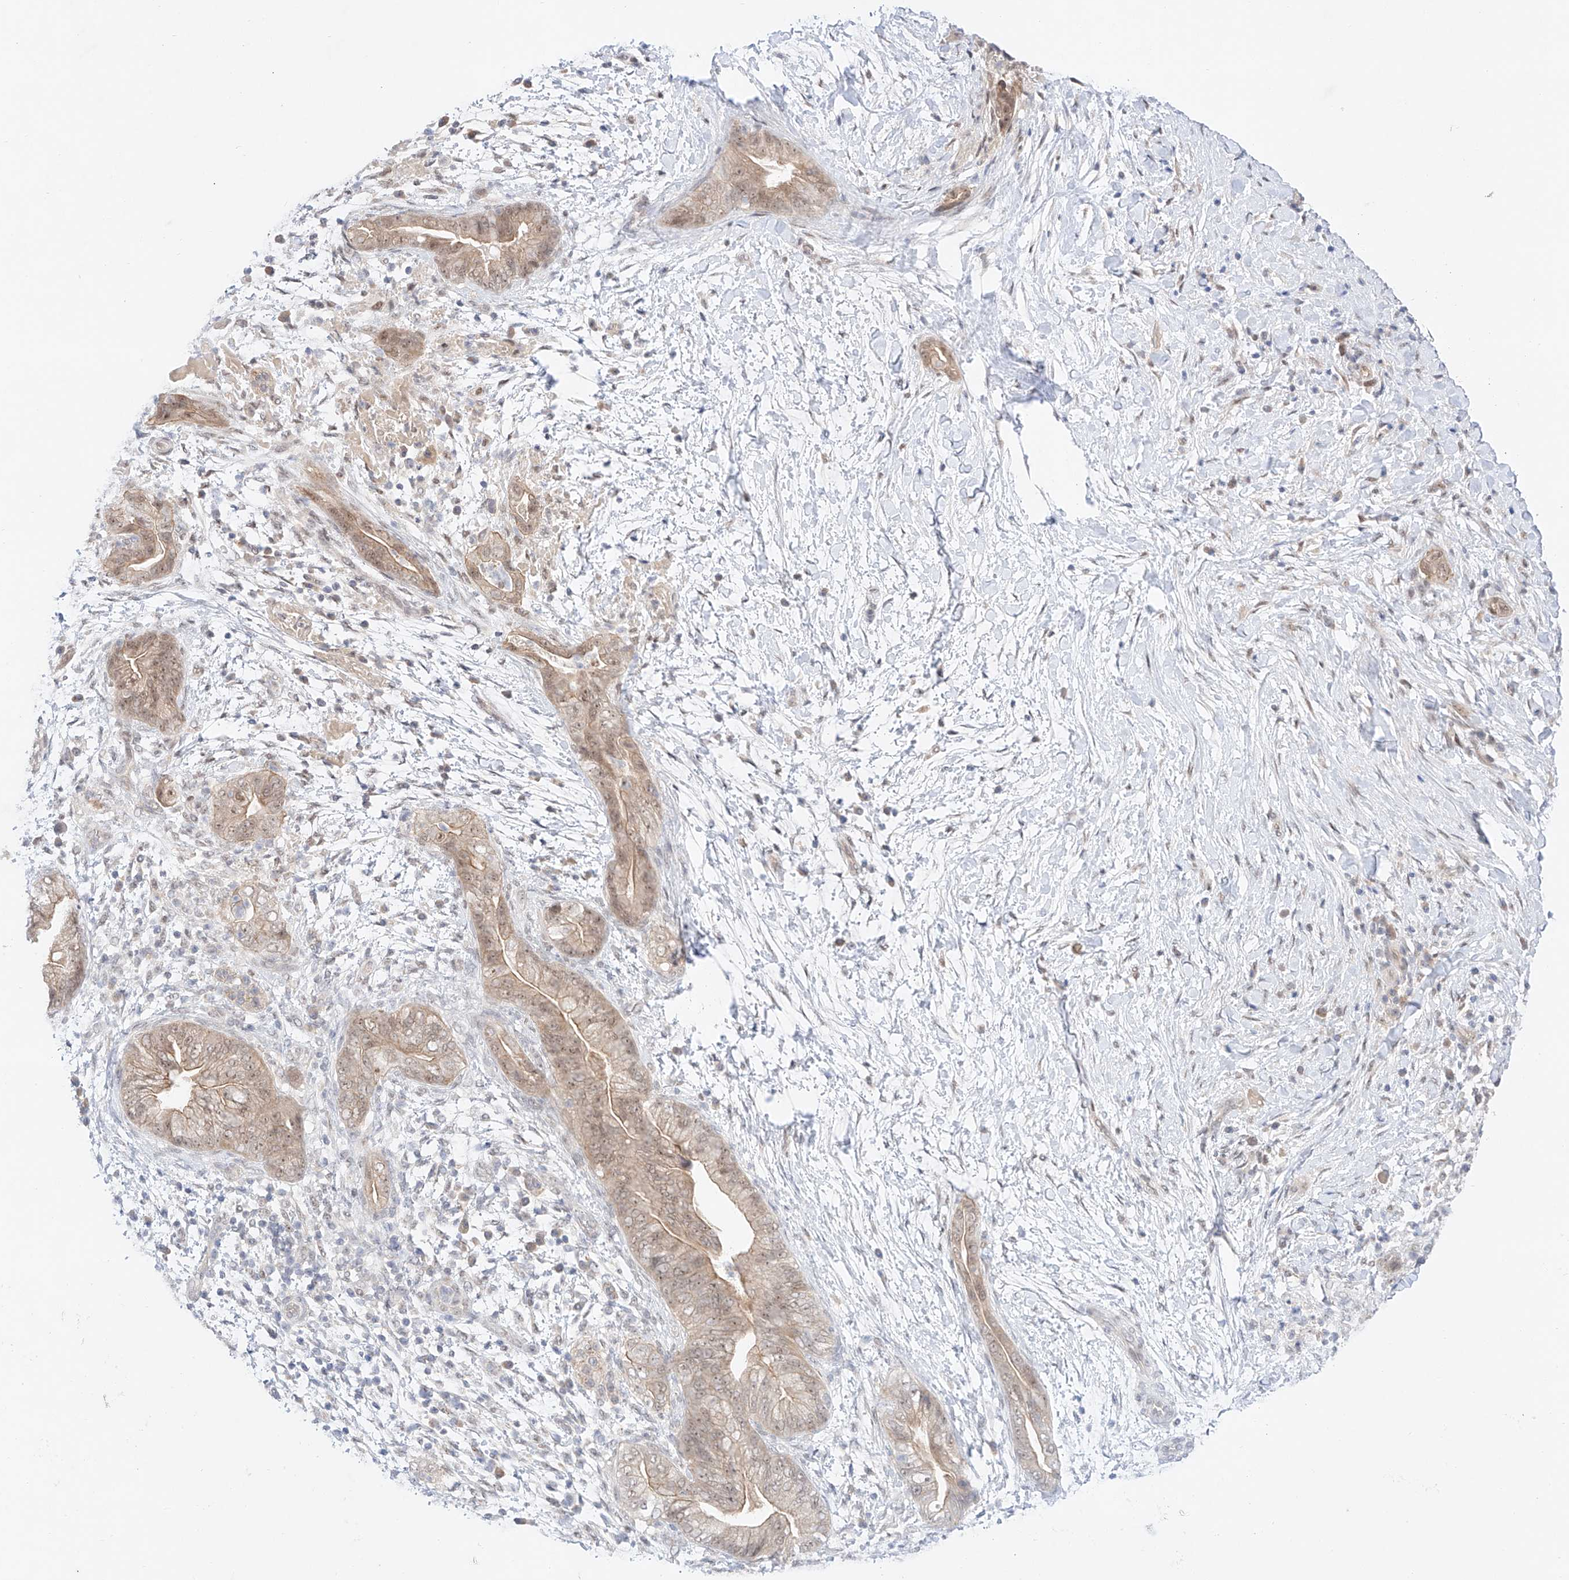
{"staining": {"intensity": "weak", "quantity": ">75%", "location": "cytoplasmic/membranous,nuclear"}, "tissue": "pancreatic cancer", "cell_type": "Tumor cells", "image_type": "cancer", "snomed": [{"axis": "morphology", "description": "Adenocarcinoma, NOS"}, {"axis": "topography", "description": "Pancreas"}], "caption": "This image shows immunohistochemistry (IHC) staining of human pancreatic cancer (adenocarcinoma), with low weak cytoplasmic/membranous and nuclear expression in approximately >75% of tumor cells.", "gene": "IL22RA2", "patient": {"sex": "male", "age": 75}}